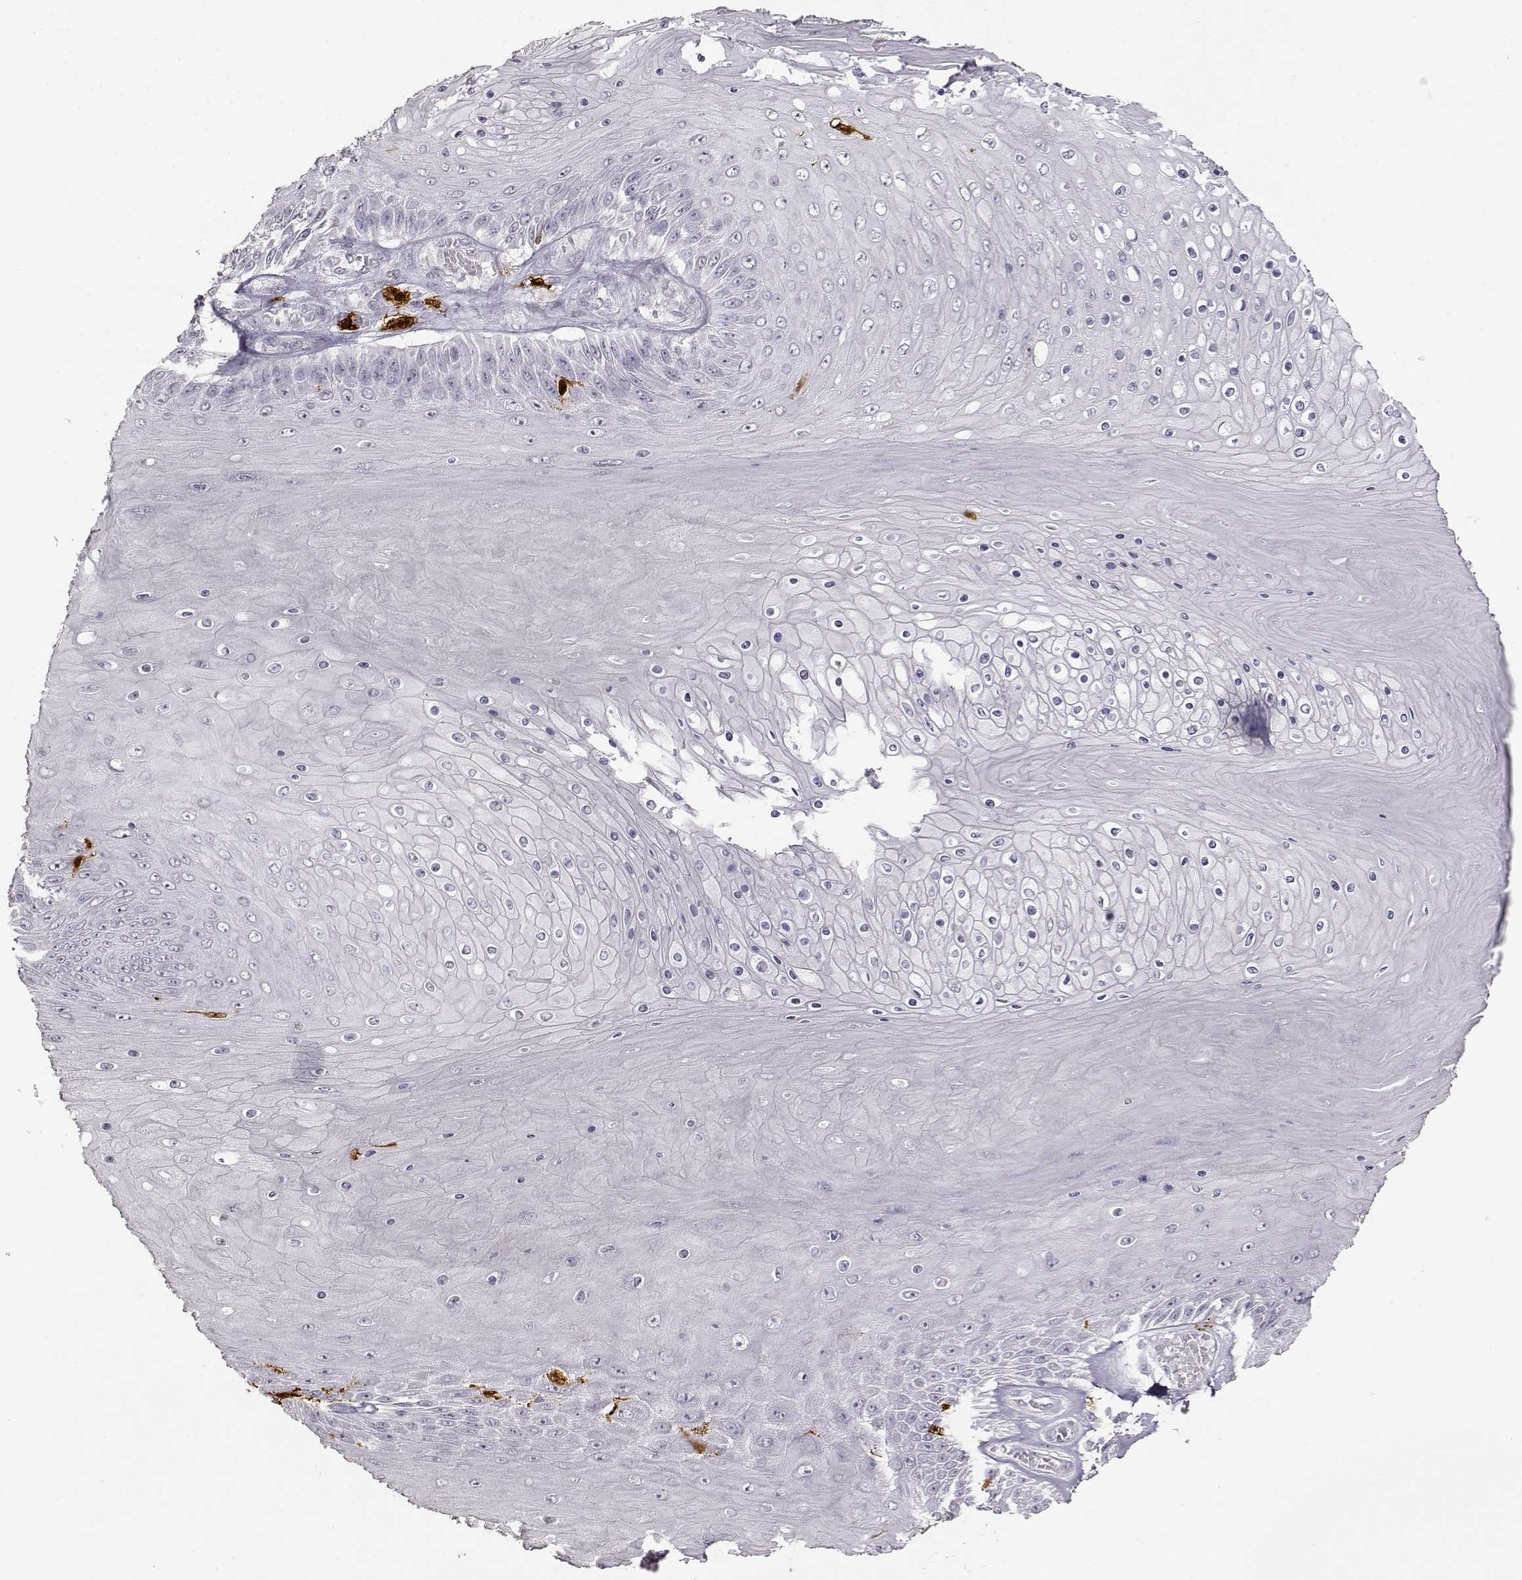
{"staining": {"intensity": "negative", "quantity": "none", "location": "none"}, "tissue": "skin cancer", "cell_type": "Tumor cells", "image_type": "cancer", "snomed": [{"axis": "morphology", "description": "Squamous cell carcinoma, NOS"}, {"axis": "topography", "description": "Skin"}], "caption": "Immunohistochemistry image of skin cancer (squamous cell carcinoma) stained for a protein (brown), which displays no expression in tumor cells.", "gene": "S100B", "patient": {"sex": "male", "age": 62}}